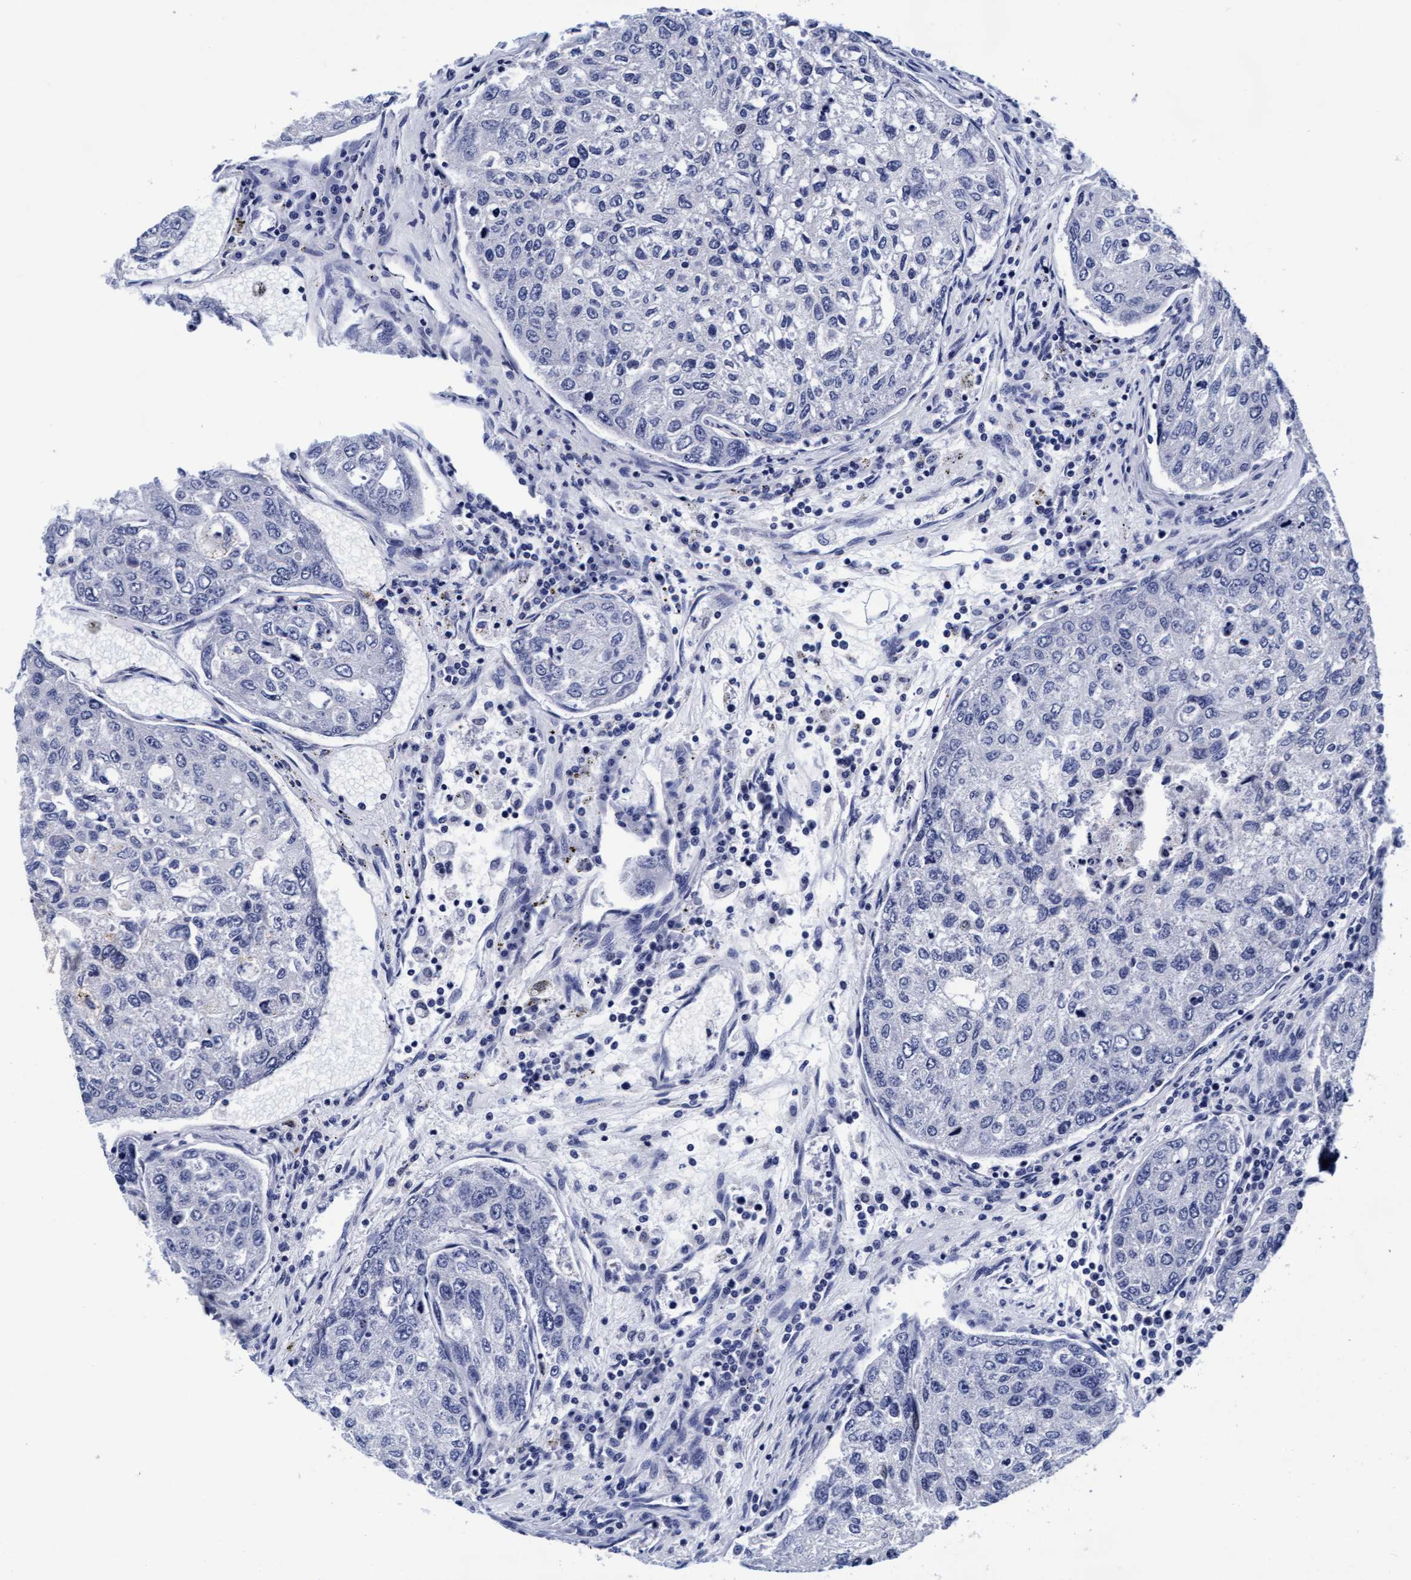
{"staining": {"intensity": "negative", "quantity": "none", "location": "none"}, "tissue": "urothelial cancer", "cell_type": "Tumor cells", "image_type": "cancer", "snomed": [{"axis": "morphology", "description": "Urothelial carcinoma, High grade"}, {"axis": "topography", "description": "Lymph node"}, {"axis": "topography", "description": "Urinary bladder"}], "caption": "High power microscopy photomicrograph of an immunohistochemistry histopathology image of urothelial carcinoma (high-grade), revealing no significant expression in tumor cells.", "gene": "ARSG", "patient": {"sex": "male", "age": 51}}